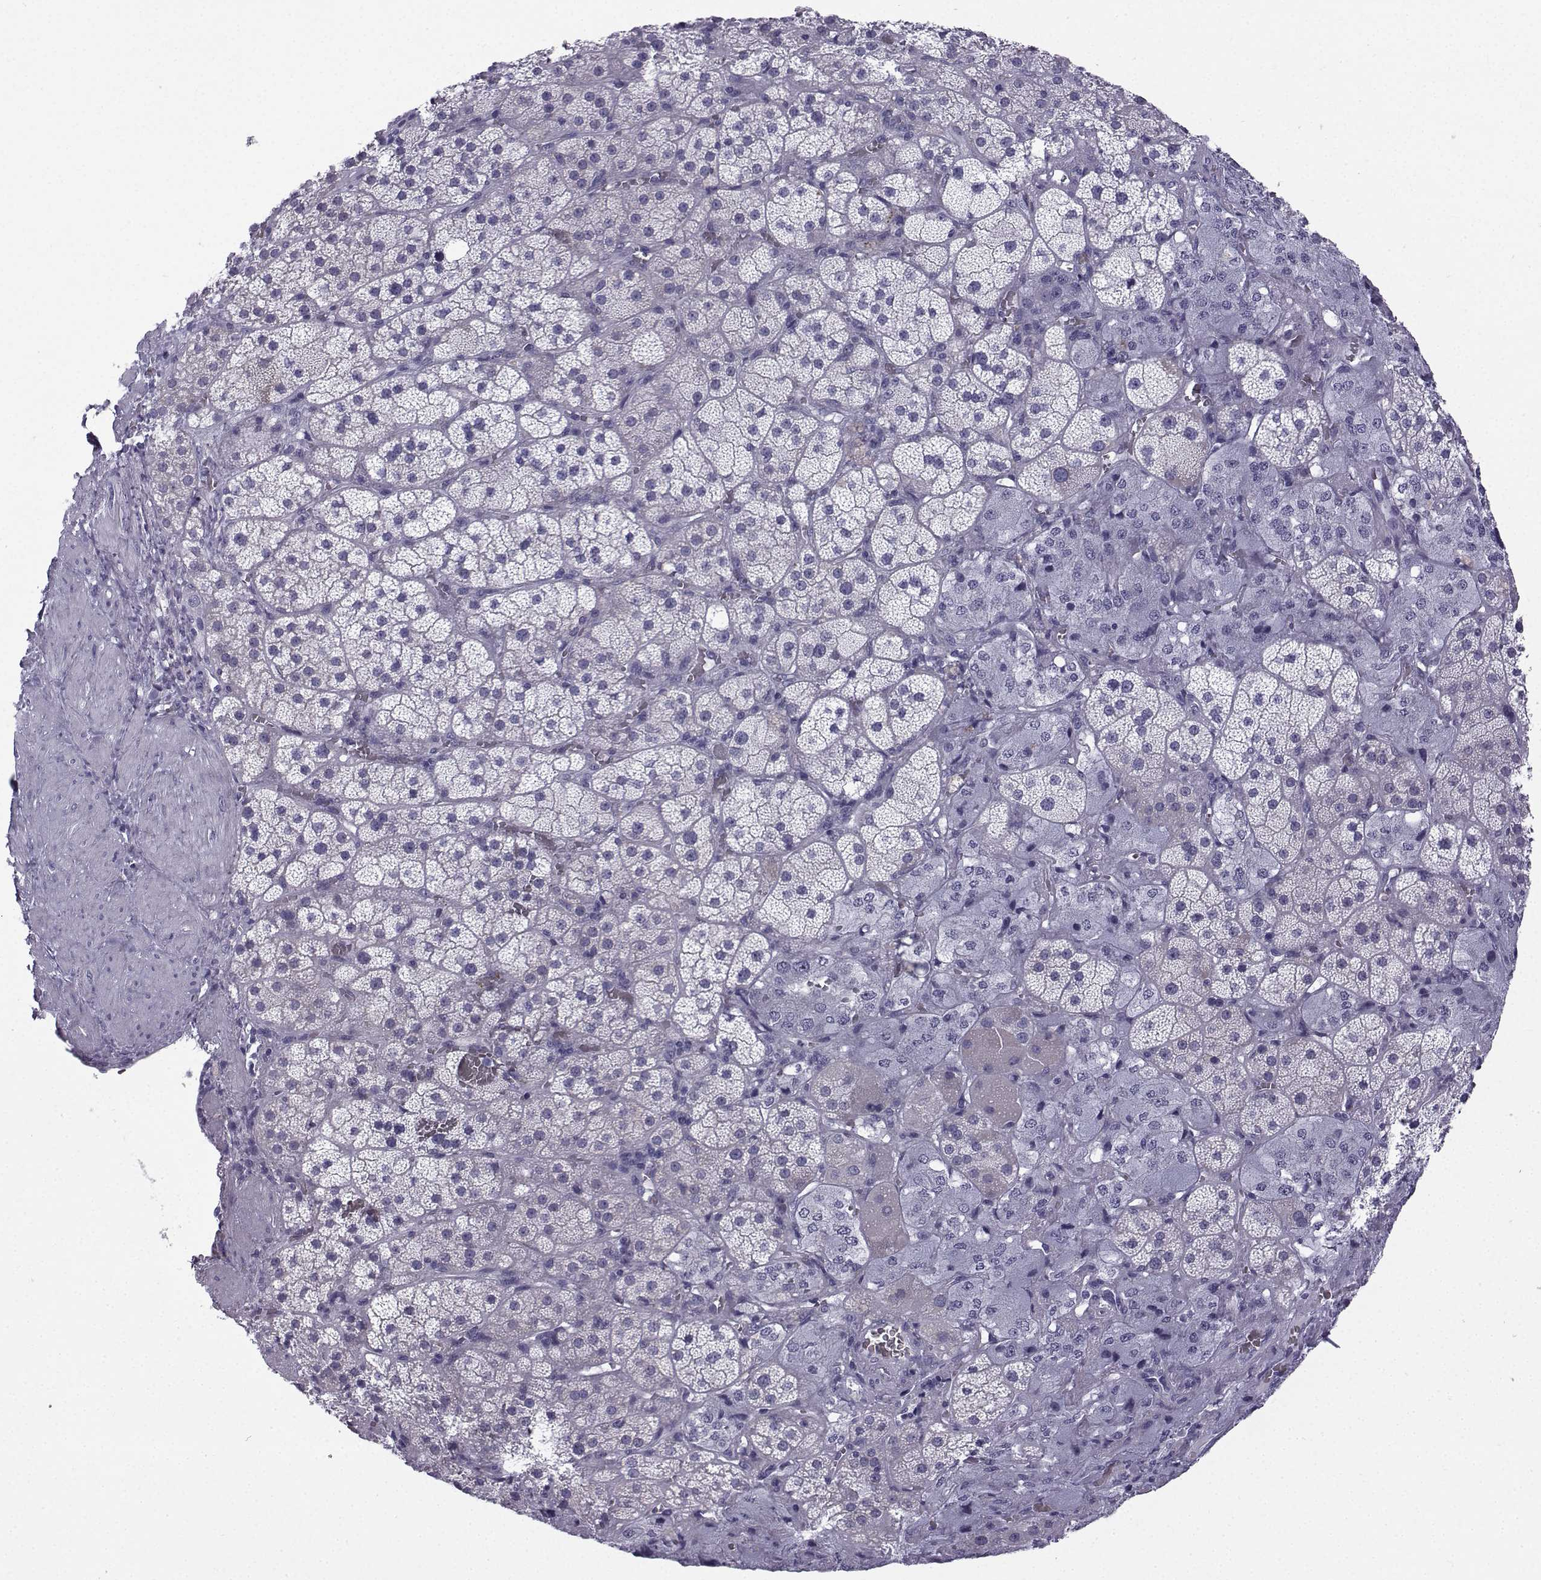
{"staining": {"intensity": "negative", "quantity": "none", "location": "none"}, "tissue": "adrenal gland", "cell_type": "Glandular cells", "image_type": "normal", "snomed": [{"axis": "morphology", "description": "Normal tissue, NOS"}, {"axis": "topography", "description": "Adrenal gland"}], "caption": "Immunohistochemical staining of benign human adrenal gland demonstrates no significant expression in glandular cells.", "gene": "CFAP53", "patient": {"sex": "male", "age": 57}}